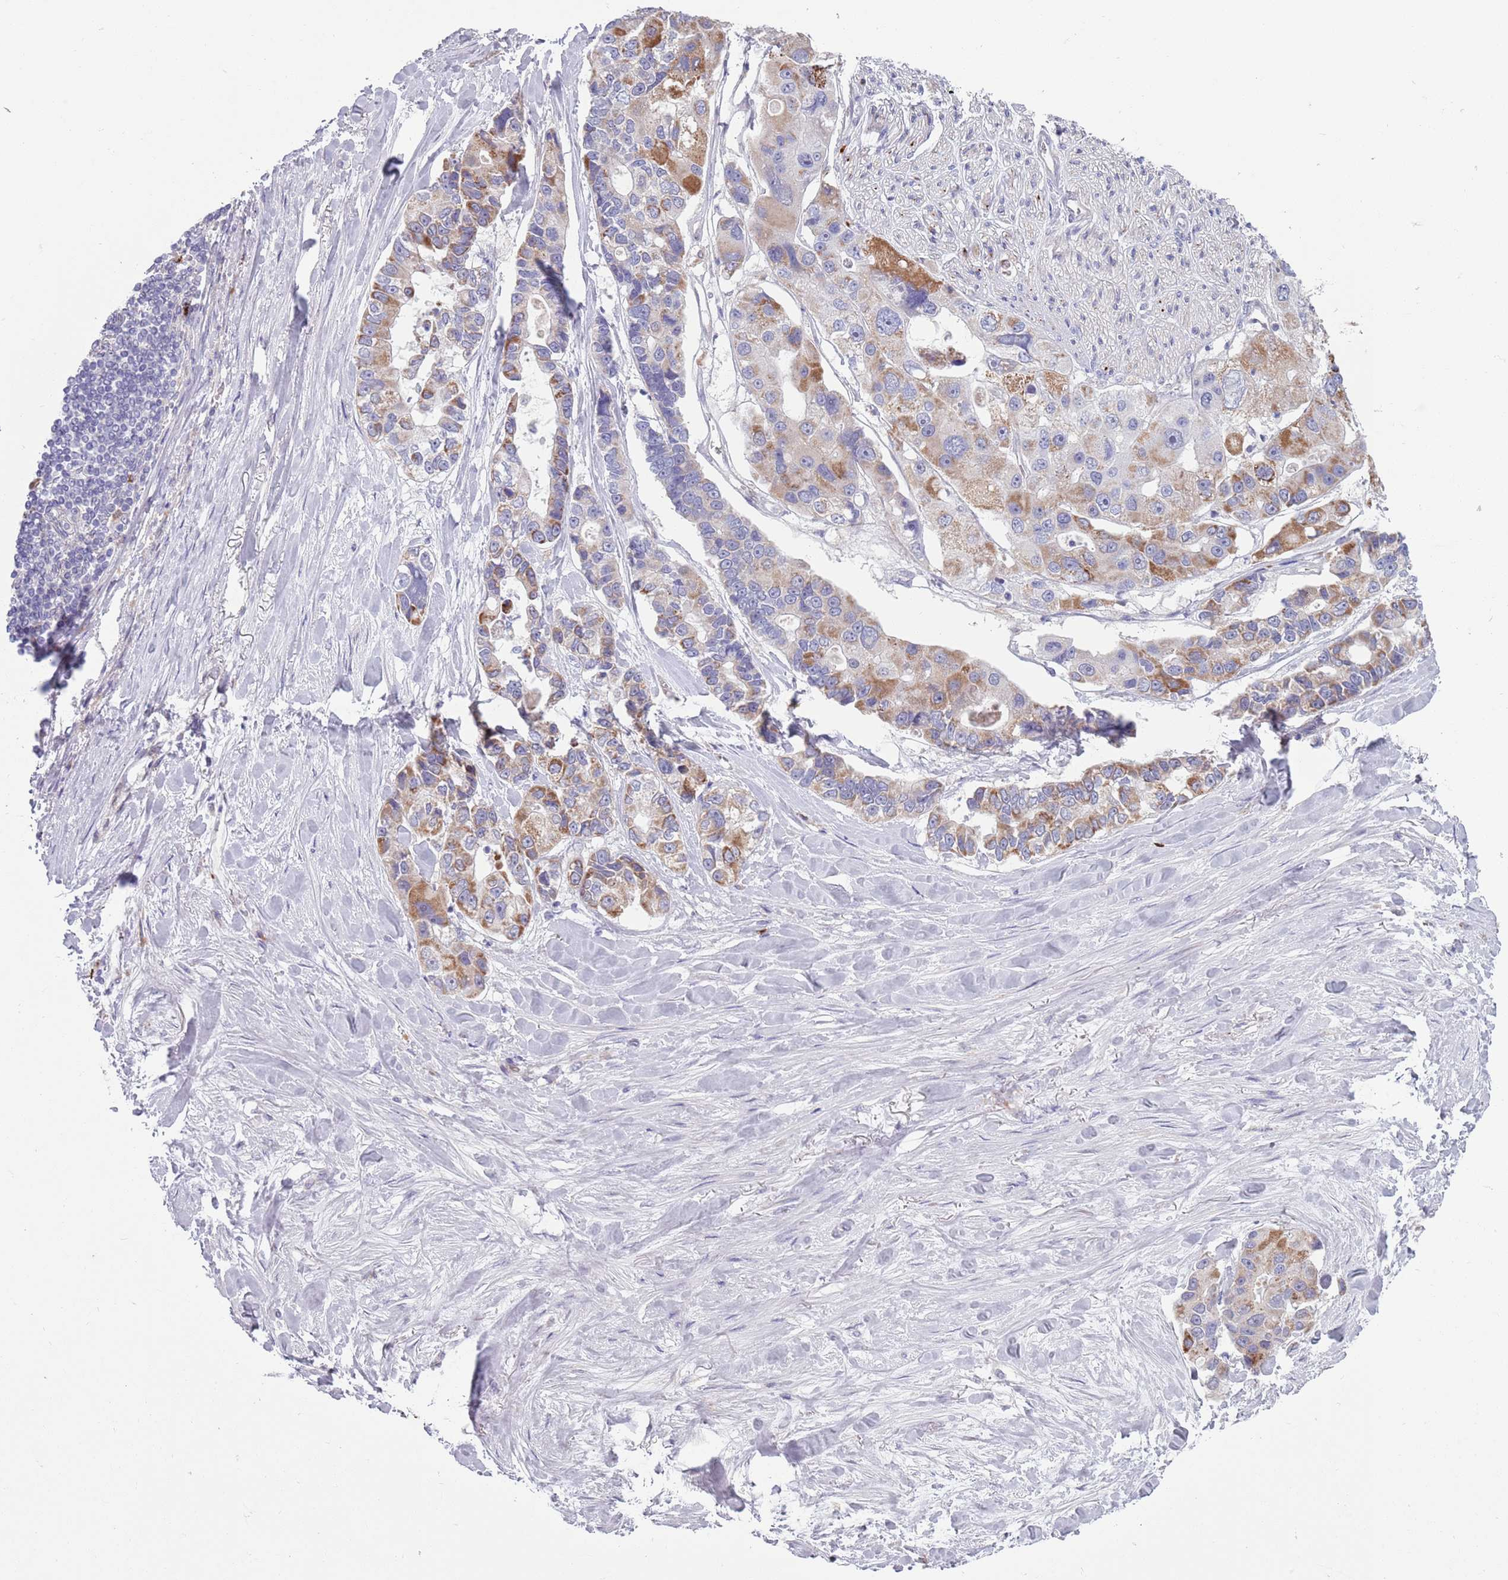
{"staining": {"intensity": "strong", "quantity": "25%-75%", "location": "cytoplasmic/membranous"}, "tissue": "lung cancer", "cell_type": "Tumor cells", "image_type": "cancer", "snomed": [{"axis": "morphology", "description": "Adenocarcinoma, NOS"}, {"axis": "topography", "description": "Lung"}], "caption": "Lung cancer (adenocarcinoma) stained for a protein exhibits strong cytoplasmic/membranous positivity in tumor cells.", "gene": "TYW1", "patient": {"sex": "female", "age": 54}}